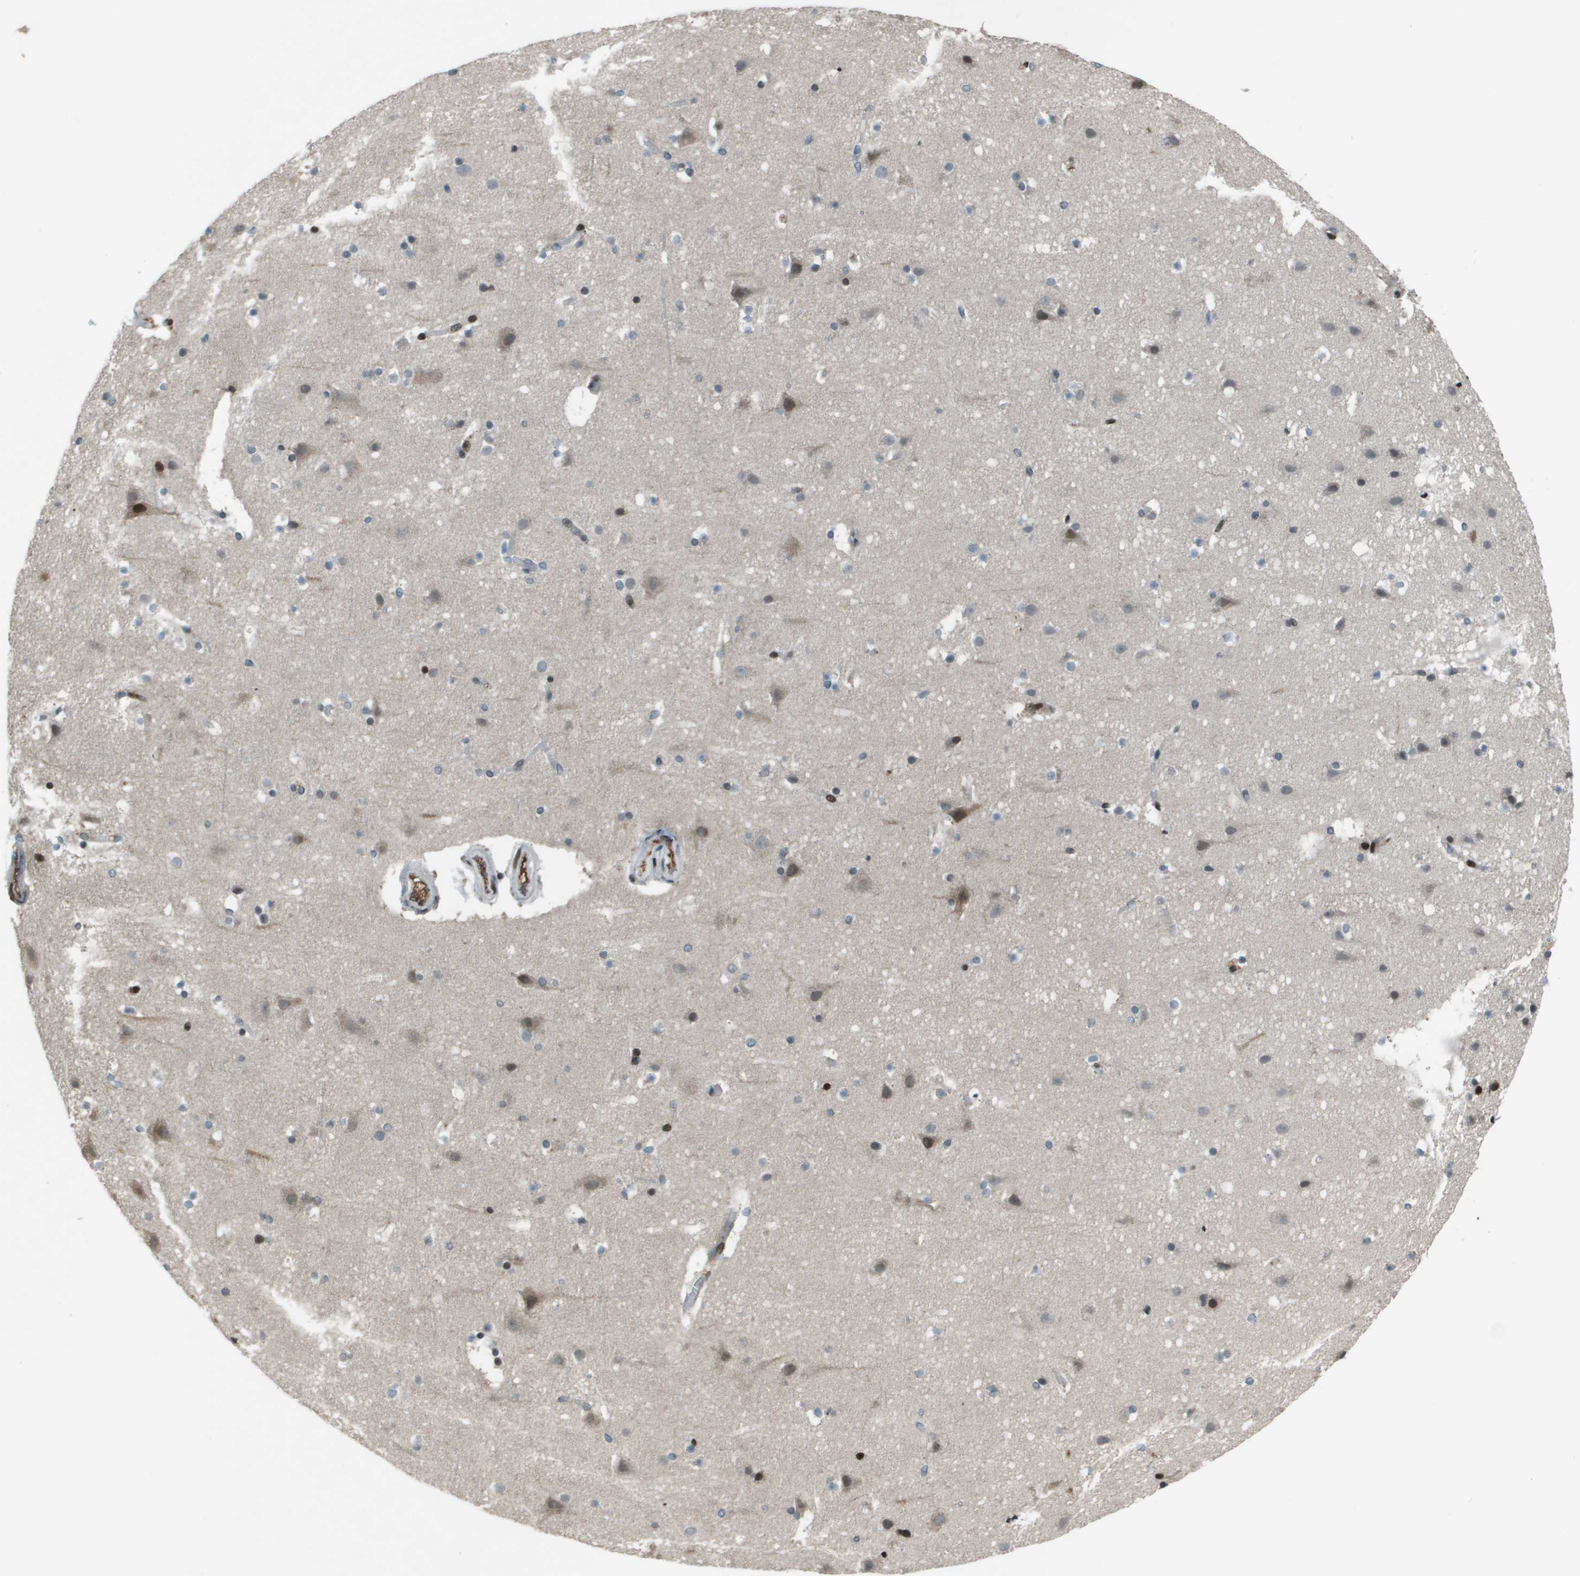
{"staining": {"intensity": "weak", "quantity": "25%-75%", "location": "cytoplasmic/membranous,nuclear"}, "tissue": "cerebral cortex", "cell_type": "Endothelial cells", "image_type": "normal", "snomed": [{"axis": "morphology", "description": "Normal tissue, NOS"}, {"axis": "topography", "description": "Cerebral cortex"}], "caption": "Human cerebral cortex stained with a brown dye displays weak cytoplasmic/membranous,nuclear positive expression in about 25%-75% of endothelial cells.", "gene": "CXCL12", "patient": {"sex": "male", "age": 45}}